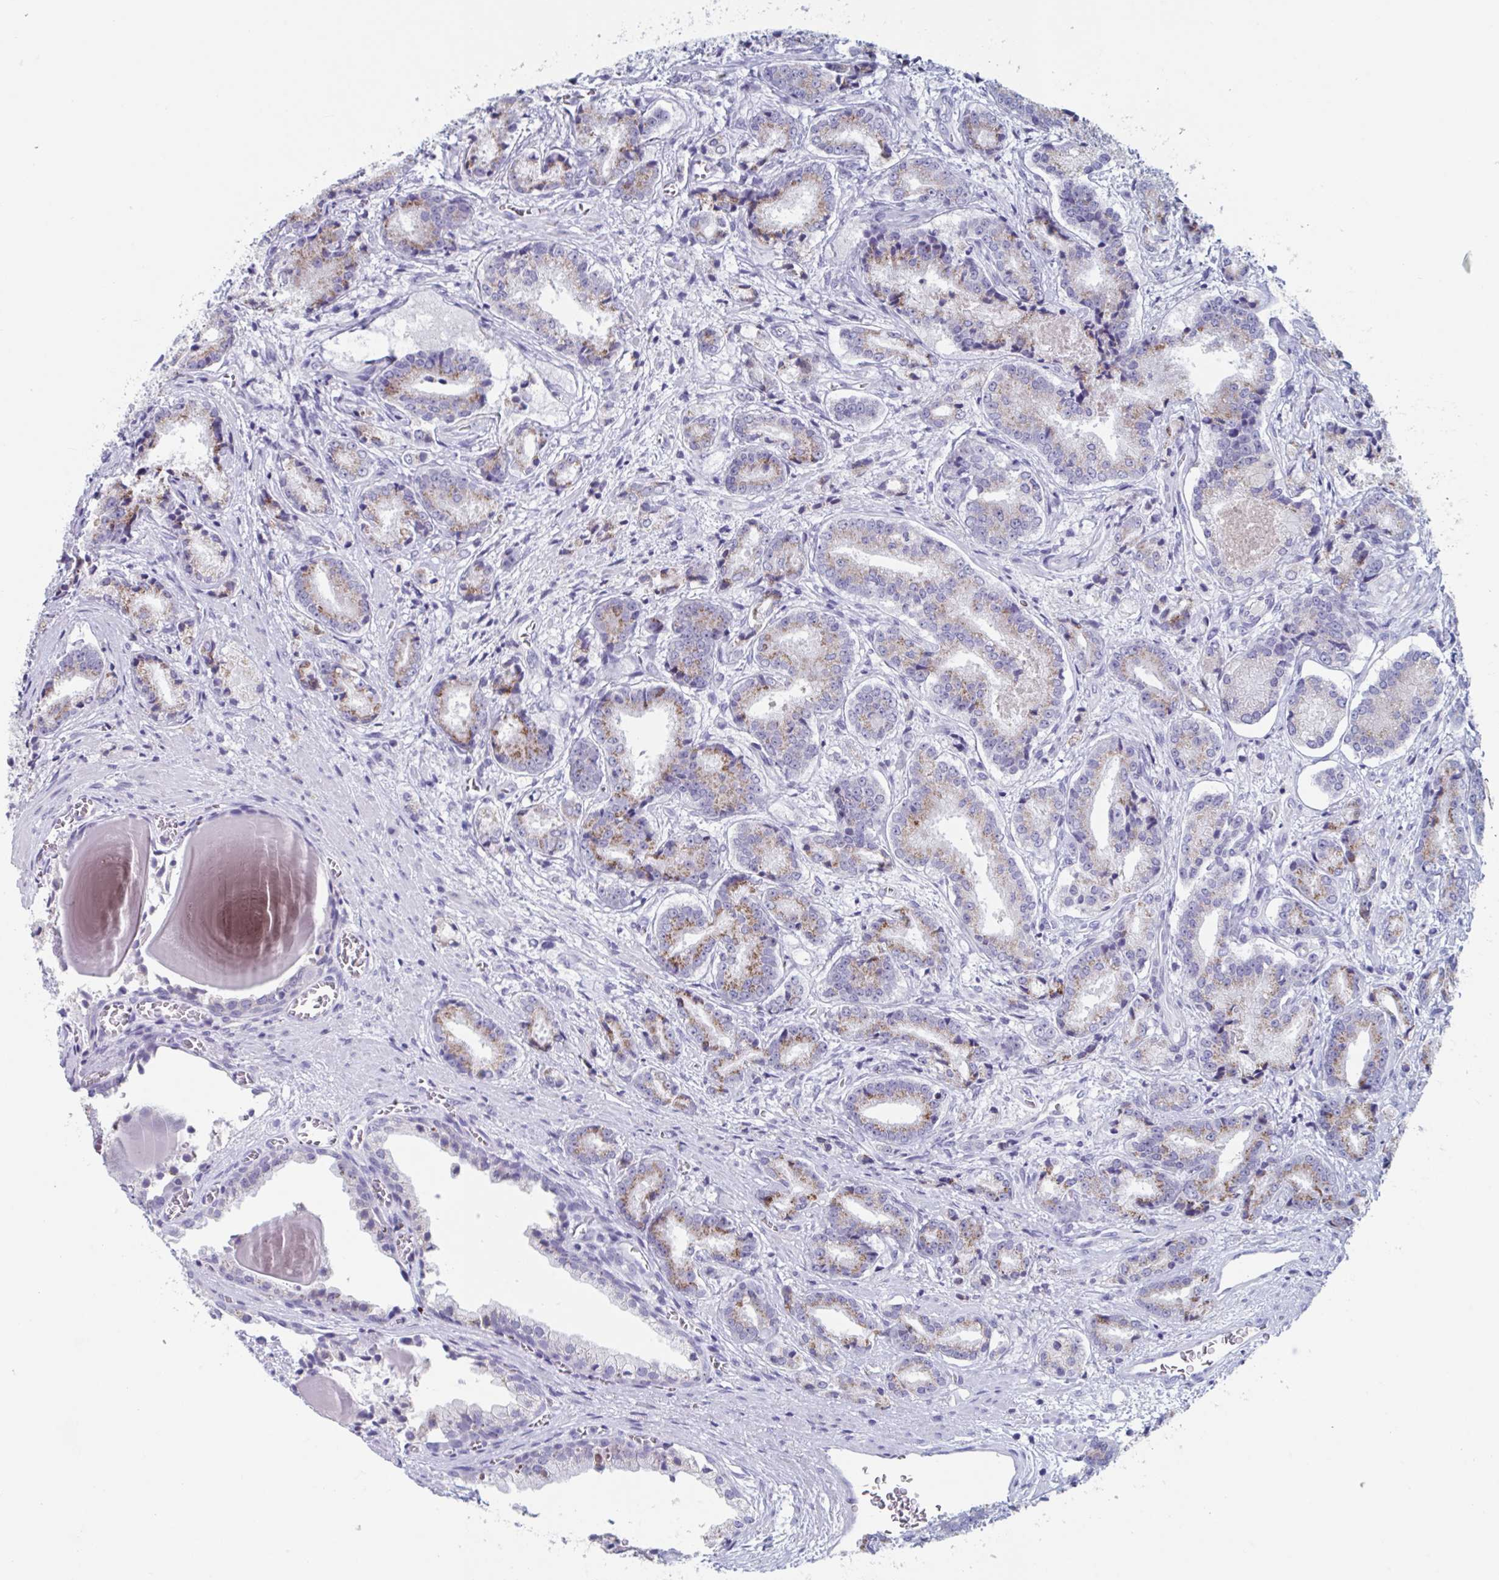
{"staining": {"intensity": "moderate", "quantity": "25%-75%", "location": "cytoplasmic/membranous"}, "tissue": "prostate cancer", "cell_type": "Tumor cells", "image_type": "cancer", "snomed": [{"axis": "morphology", "description": "Adenocarcinoma, High grade"}, {"axis": "topography", "description": "Prostate and seminal vesicle, NOS"}], "caption": "This is a histology image of immunohistochemistry staining of prostate cancer (adenocarcinoma (high-grade)), which shows moderate staining in the cytoplasmic/membranous of tumor cells.", "gene": "NDUFC2", "patient": {"sex": "male", "age": 61}}